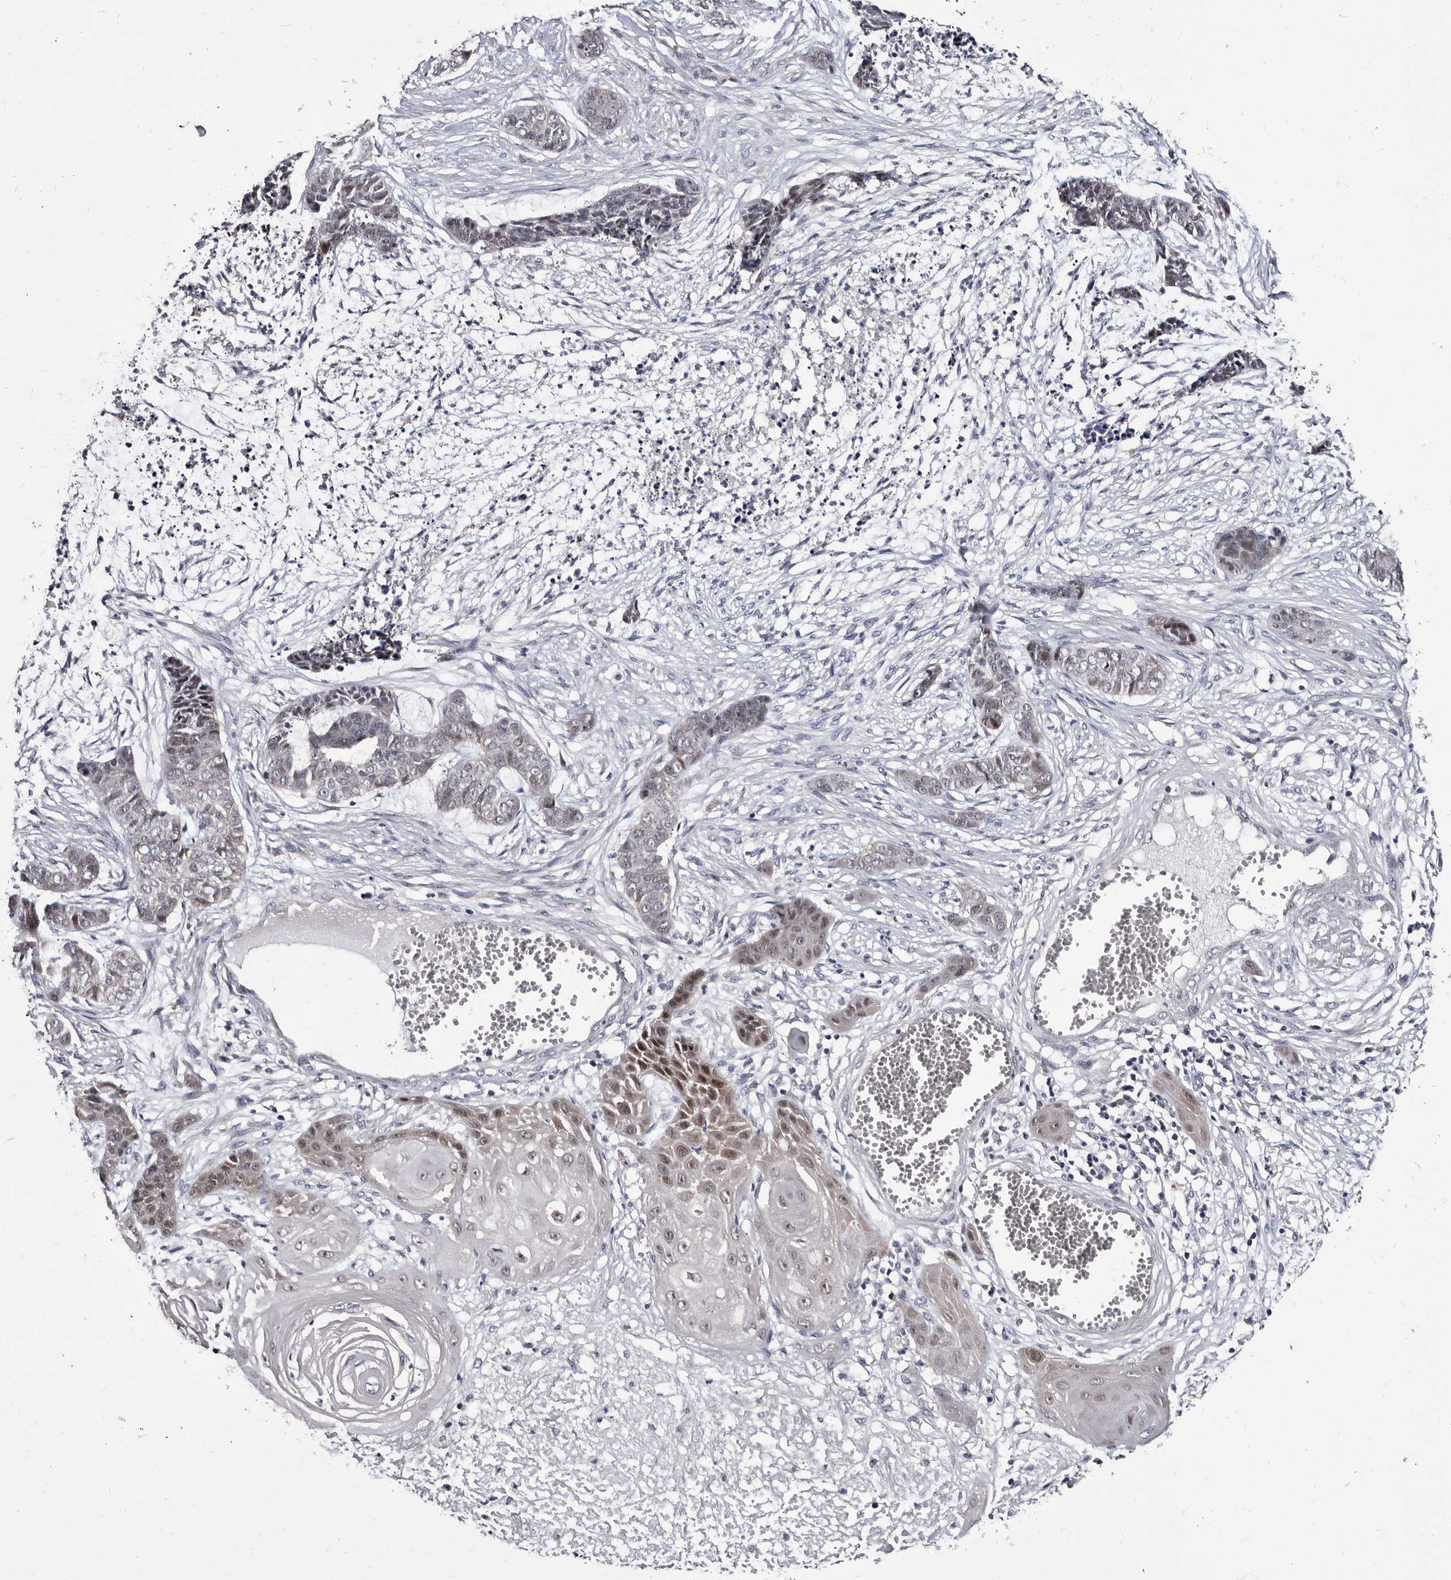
{"staining": {"intensity": "moderate", "quantity": "<25%", "location": "nuclear"}, "tissue": "skin cancer", "cell_type": "Tumor cells", "image_type": "cancer", "snomed": [{"axis": "morphology", "description": "Basal cell carcinoma"}, {"axis": "topography", "description": "Skin"}], "caption": "Immunohistochemical staining of skin cancer displays low levels of moderate nuclear staining in approximately <25% of tumor cells. The staining was performed using DAB to visualize the protein expression in brown, while the nuclei were stained in blue with hematoxylin (Magnification: 20x).", "gene": "ABCF2", "patient": {"sex": "female", "age": 64}}